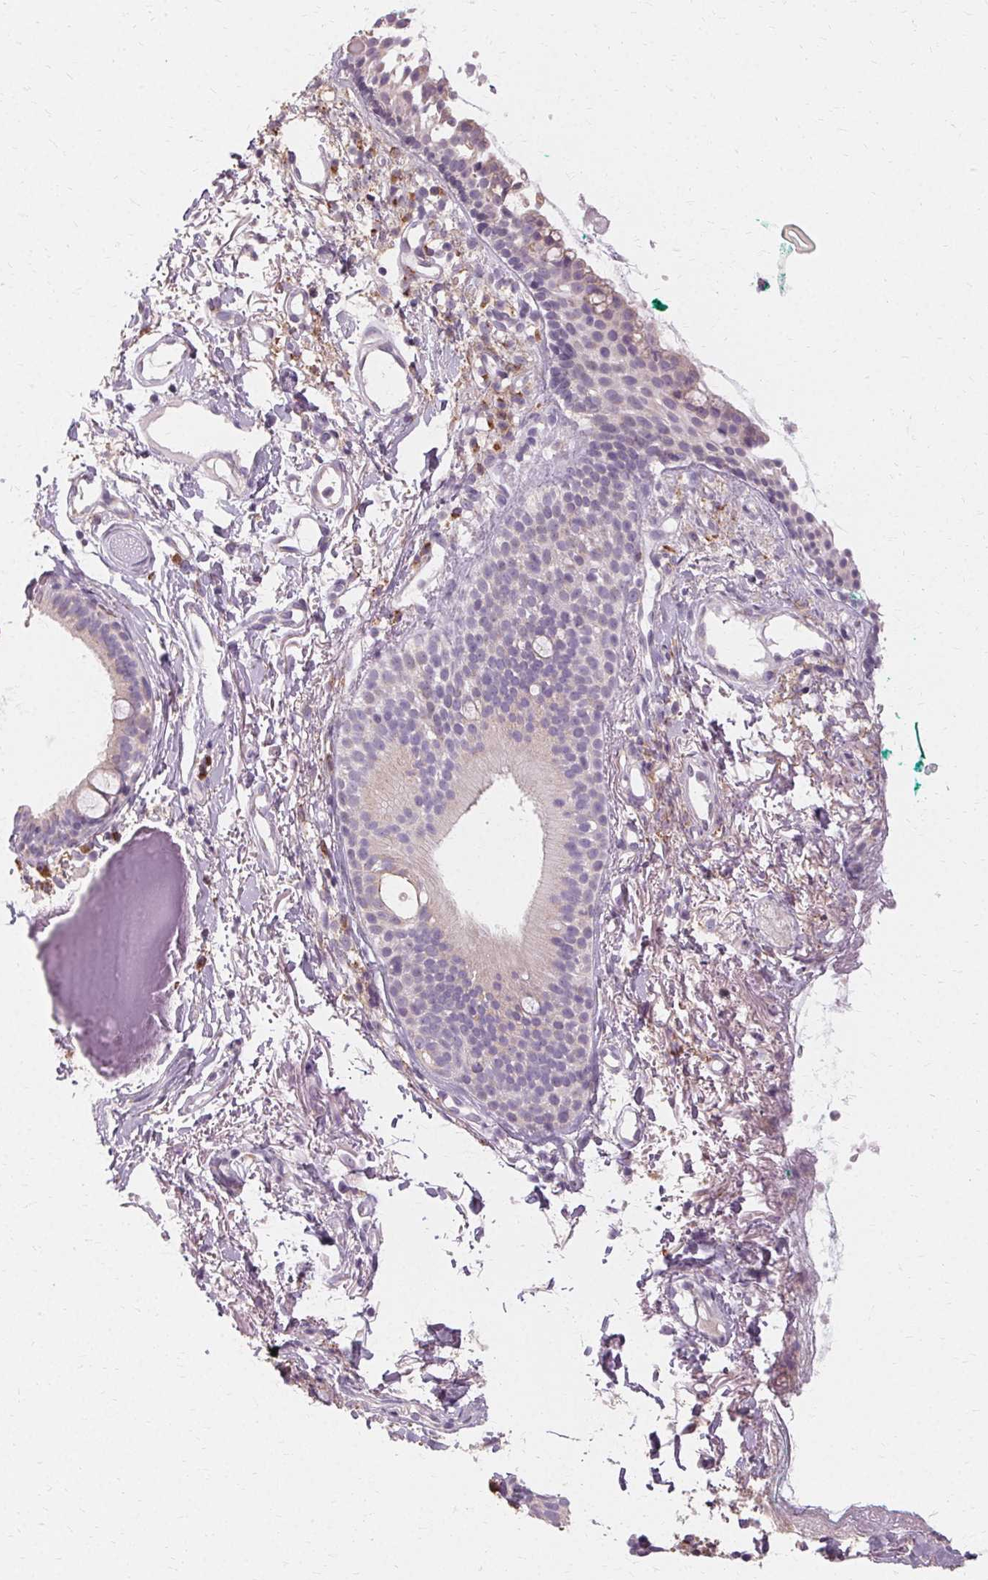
{"staining": {"intensity": "negative", "quantity": "none", "location": "none"}, "tissue": "nasopharynx", "cell_type": "Respiratory epithelial cells", "image_type": "normal", "snomed": [{"axis": "morphology", "description": "Normal tissue, NOS"}, {"axis": "morphology", "description": "Basal cell carcinoma"}, {"axis": "topography", "description": "Cartilage tissue"}, {"axis": "topography", "description": "Nasopharynx"}, {"axis": "topography", "description": "Oral tissue"}], "caption": "A high-resolution photomicrograph shows immunohistochemistry (IHC) staining of benign nasopharynx, which shows no significant positivity in respiratory epithelial cells. (DAB immunohistochemistry (IHC) with hematoxylin counter stain).", "gene": "FCRL3", "patient": {"sex": "female", "age": 77}}